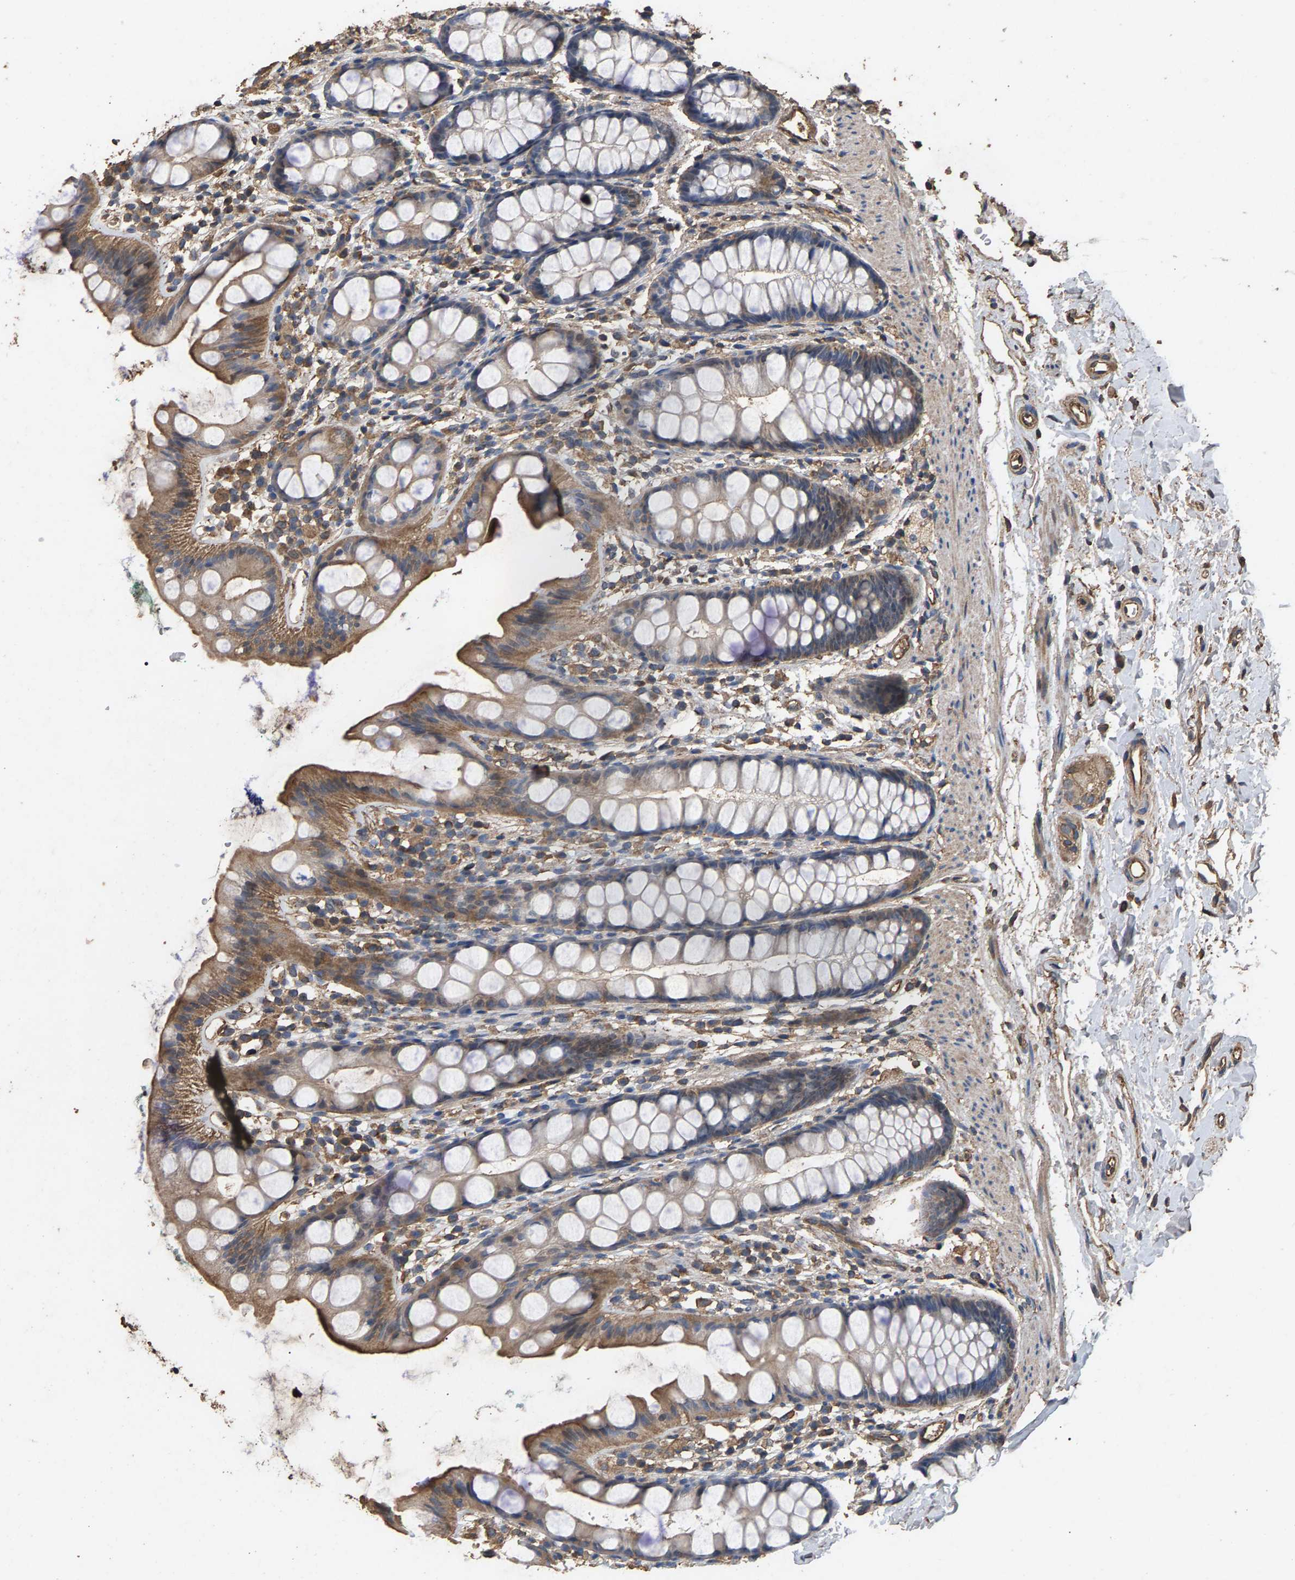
{"staining": {"intensity": "moderate", "quantity": ">75%", "location": "cytoplasmic/membranous"}, "tissue": "rectum", "cell_type": "Glandular cells", "image_type": "normal", "snomed": [{"axis": "morphology", "description": "Normal tissue, NOS"}, {"axis": "topography", "description": "Rectum"}], "caption": "A medium amount of moderate cytoplasmic/membranous expression is identified in about >75% of glandular cells in benign rectum.", "gene": "HTRA3", "patient": {"sex": "female", "age": 65}}